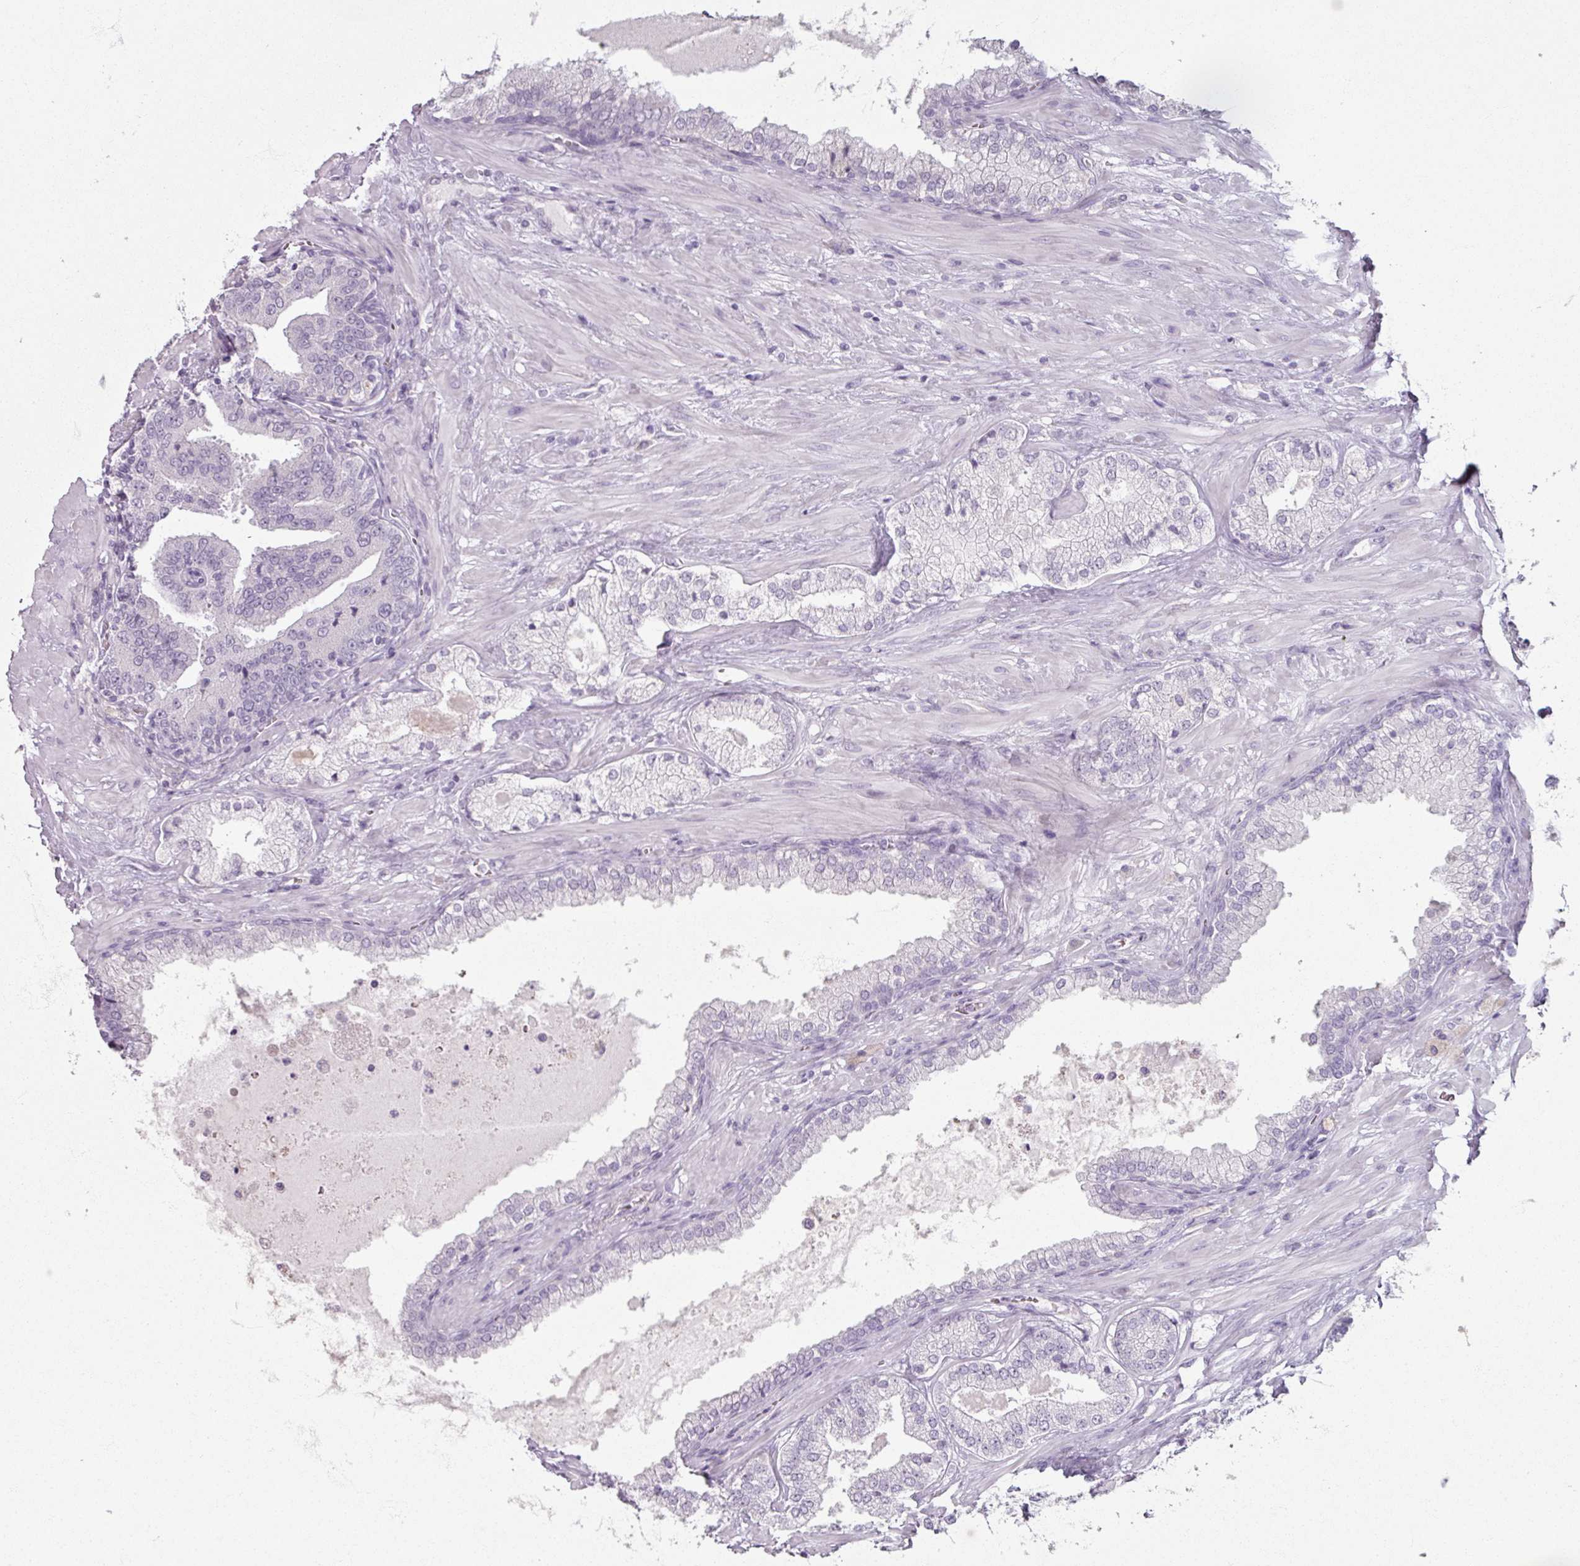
{"staining": {"intensity": "negative", "quantity": "none", "location": "none"}, "tissue": "prostate cancer", "cell_type": "Tumor cells", "image_type": "cancer", "snomed": [{"axis": "morphology", "description": "Adenocarcinoma, High grade"}, {"axis": "topography", "description": "Prostate"}], "caption": "Immunohistochemistry micrograph of adenocarcinoma (high-grade) (prostate) stained for a protein (brown), which demonstrates no positivity in tumor cells.", "gene": "SLC27A5", "patient": {"sex": "male", "age": 55}}